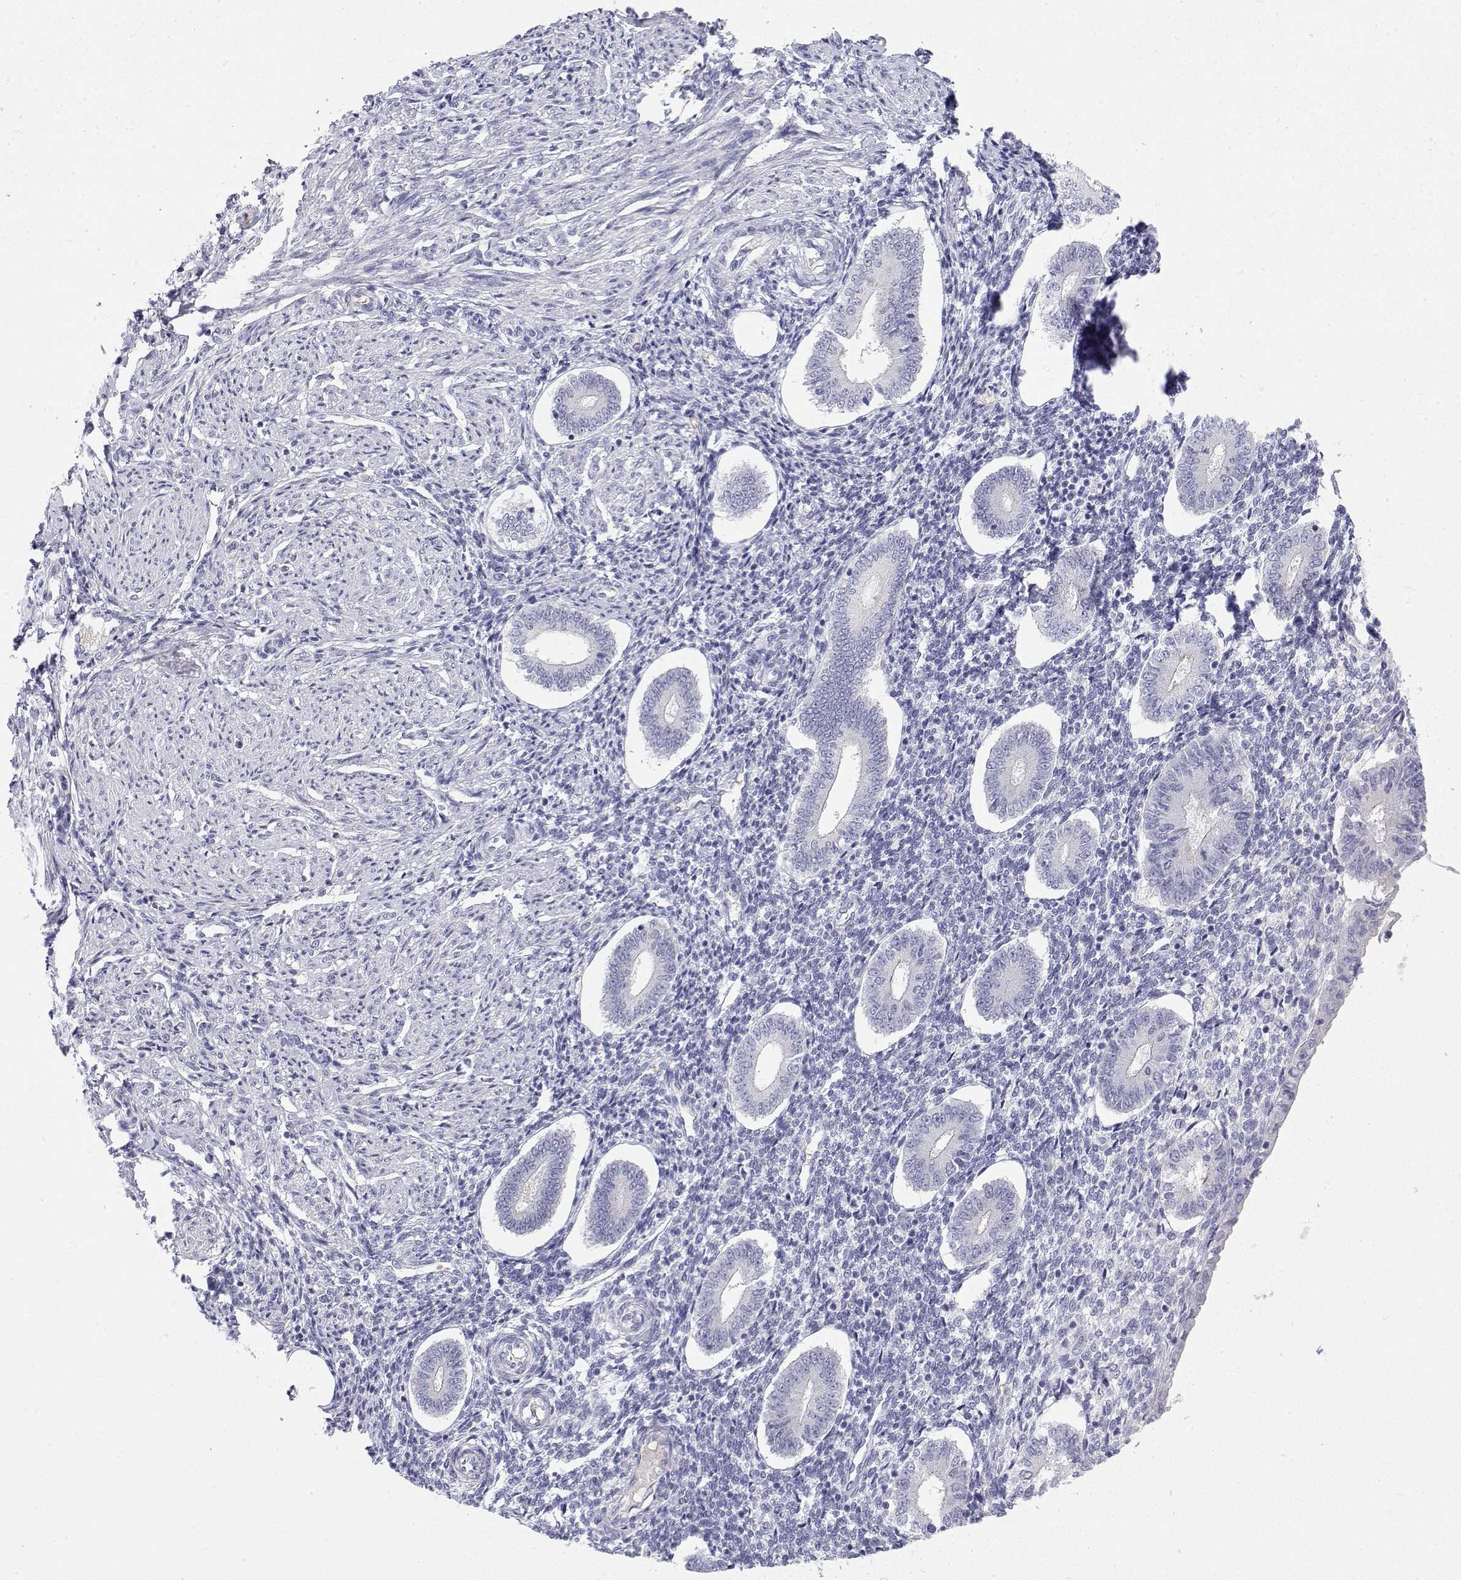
{"staining": {"intensity": "negative", "quantity": "none", "location": "none"}, "tissue": "endometrium", "cell_type": "Cells in endometrial stroma", "image_type": "normal", "snomed": [{"axis": "morphology", "description": "Normal tissue, NOS"}, {"axis": "topography", "description": "Endometrium"}], "caption": "Micrograph shows no protein expression in cells in endometrial stroma of benign endometrium. Nuclei are stained in blue.", "gene": "MISP", "patient": {"sex": "female", "age": 40}}